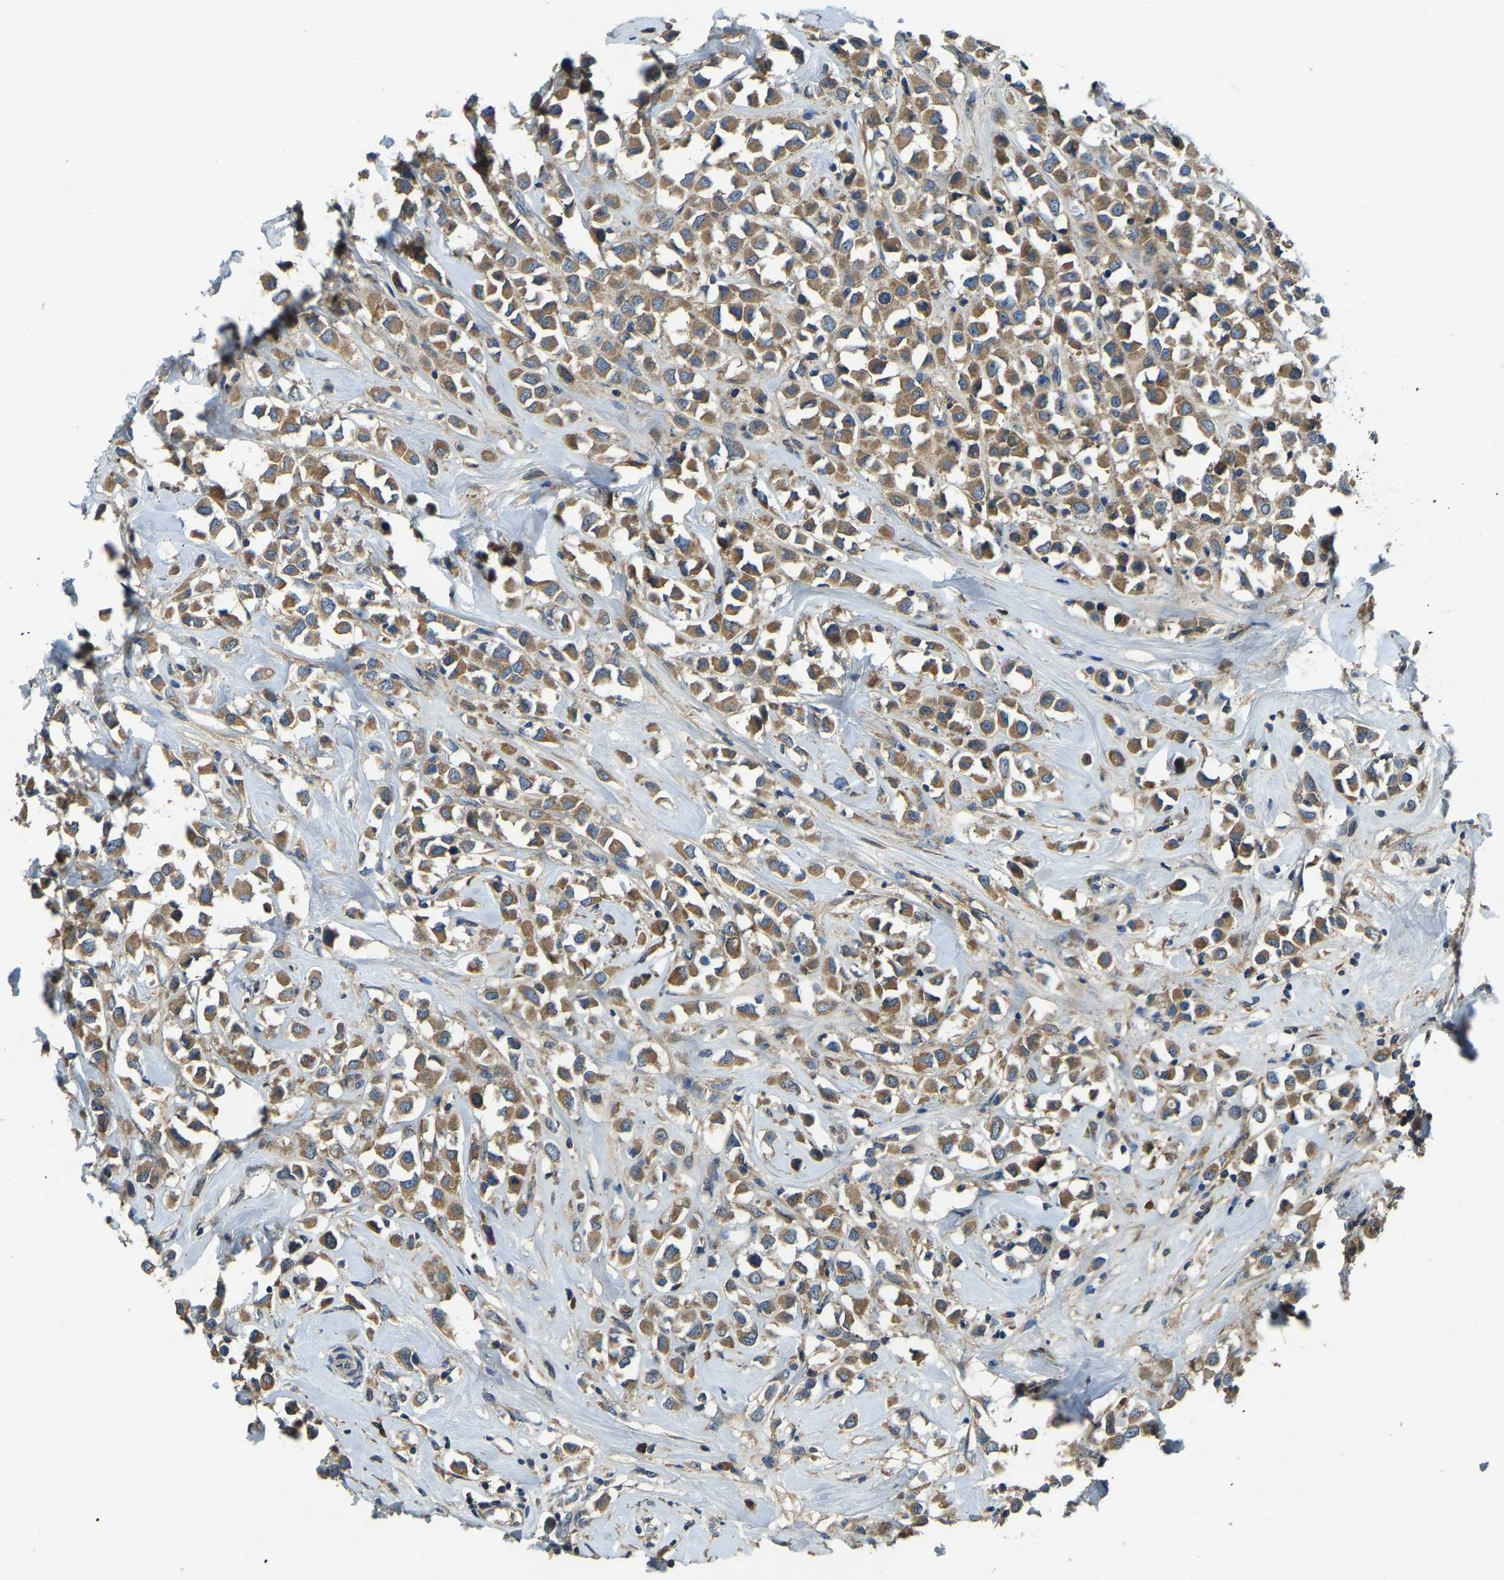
{"staining": {"intensity": "moderate", "quantity": ">75%", "location": "cytoplasmic/membranous"}, "tissue": "breast cancer", "cell_type": "Tumor cells", "image_type": "cancer", "snomed": [{"axis": "morphology", "description": "Duct carcinoma"}, {"axis": "topography", "description": "Breast"}], "caption": "Breast intraductal carcinoma tissue demonstrates moderate cytoplasmic/membranous positivity in approximately >75% of tumor cells", "gene": "ATP8B1", "patient": {"sex": "female", "age": 61}}